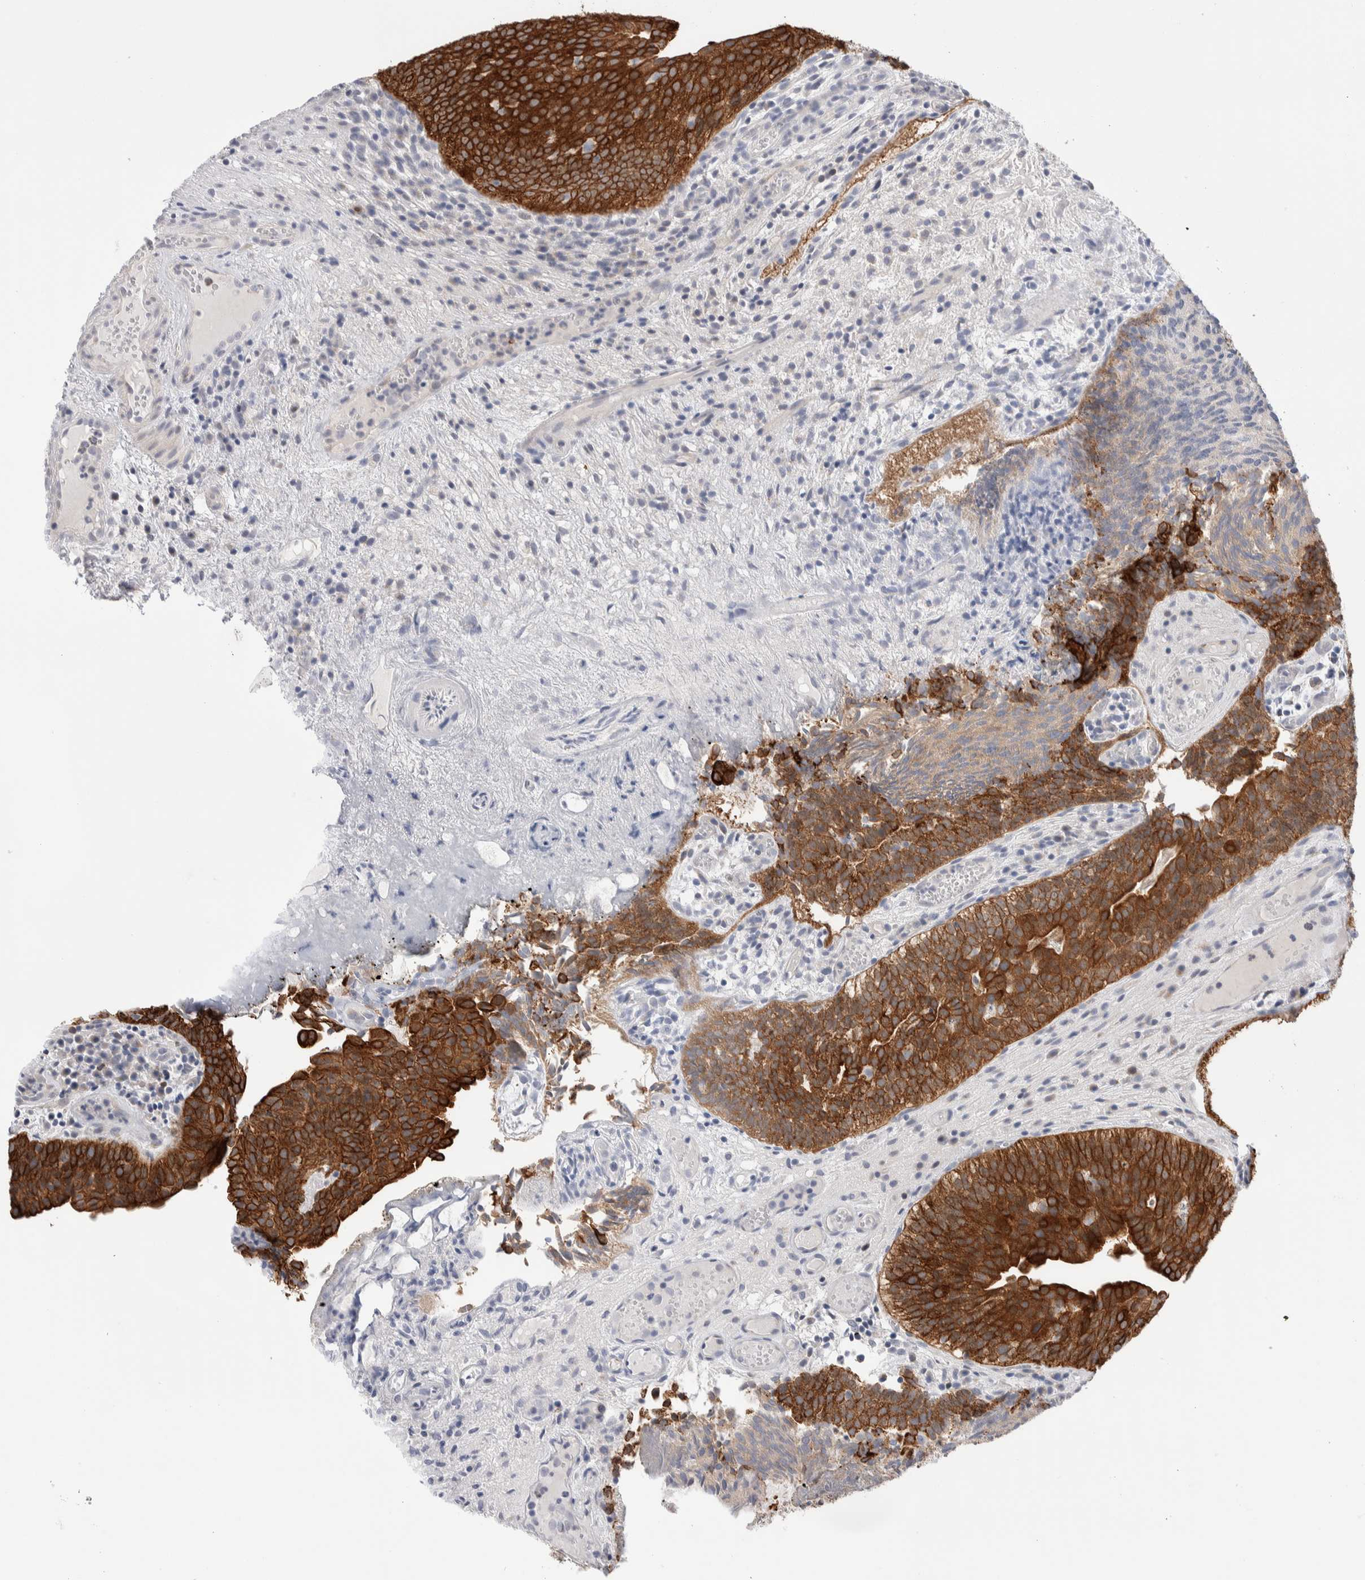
{"staining": {"intensity": "strong", "quantity": ">75%", "location": "cytoplasmic/membranous"}, "tissue": "urothelial cancer", "cell_type": "Tumor cells", "image_type": "cancer", "snomed": [{"axis": "morphology", "description": "Urothelial carcinoma, Low grade"}, {"axis": "topography", "description": "Urinary bladder"}], "caption": "IHC image of neoplastic tissue: human urothelial cancer stained using immunohistochemistry (IHC) demonstrates high levels of strong protein expression localized specifically in the cytoplasmic/membranous of tumor cells, appearing as a cytoplasmic/membranous brown color.", "gene": "C1orf112", "patient": {"sex": "male", "age": 86}}